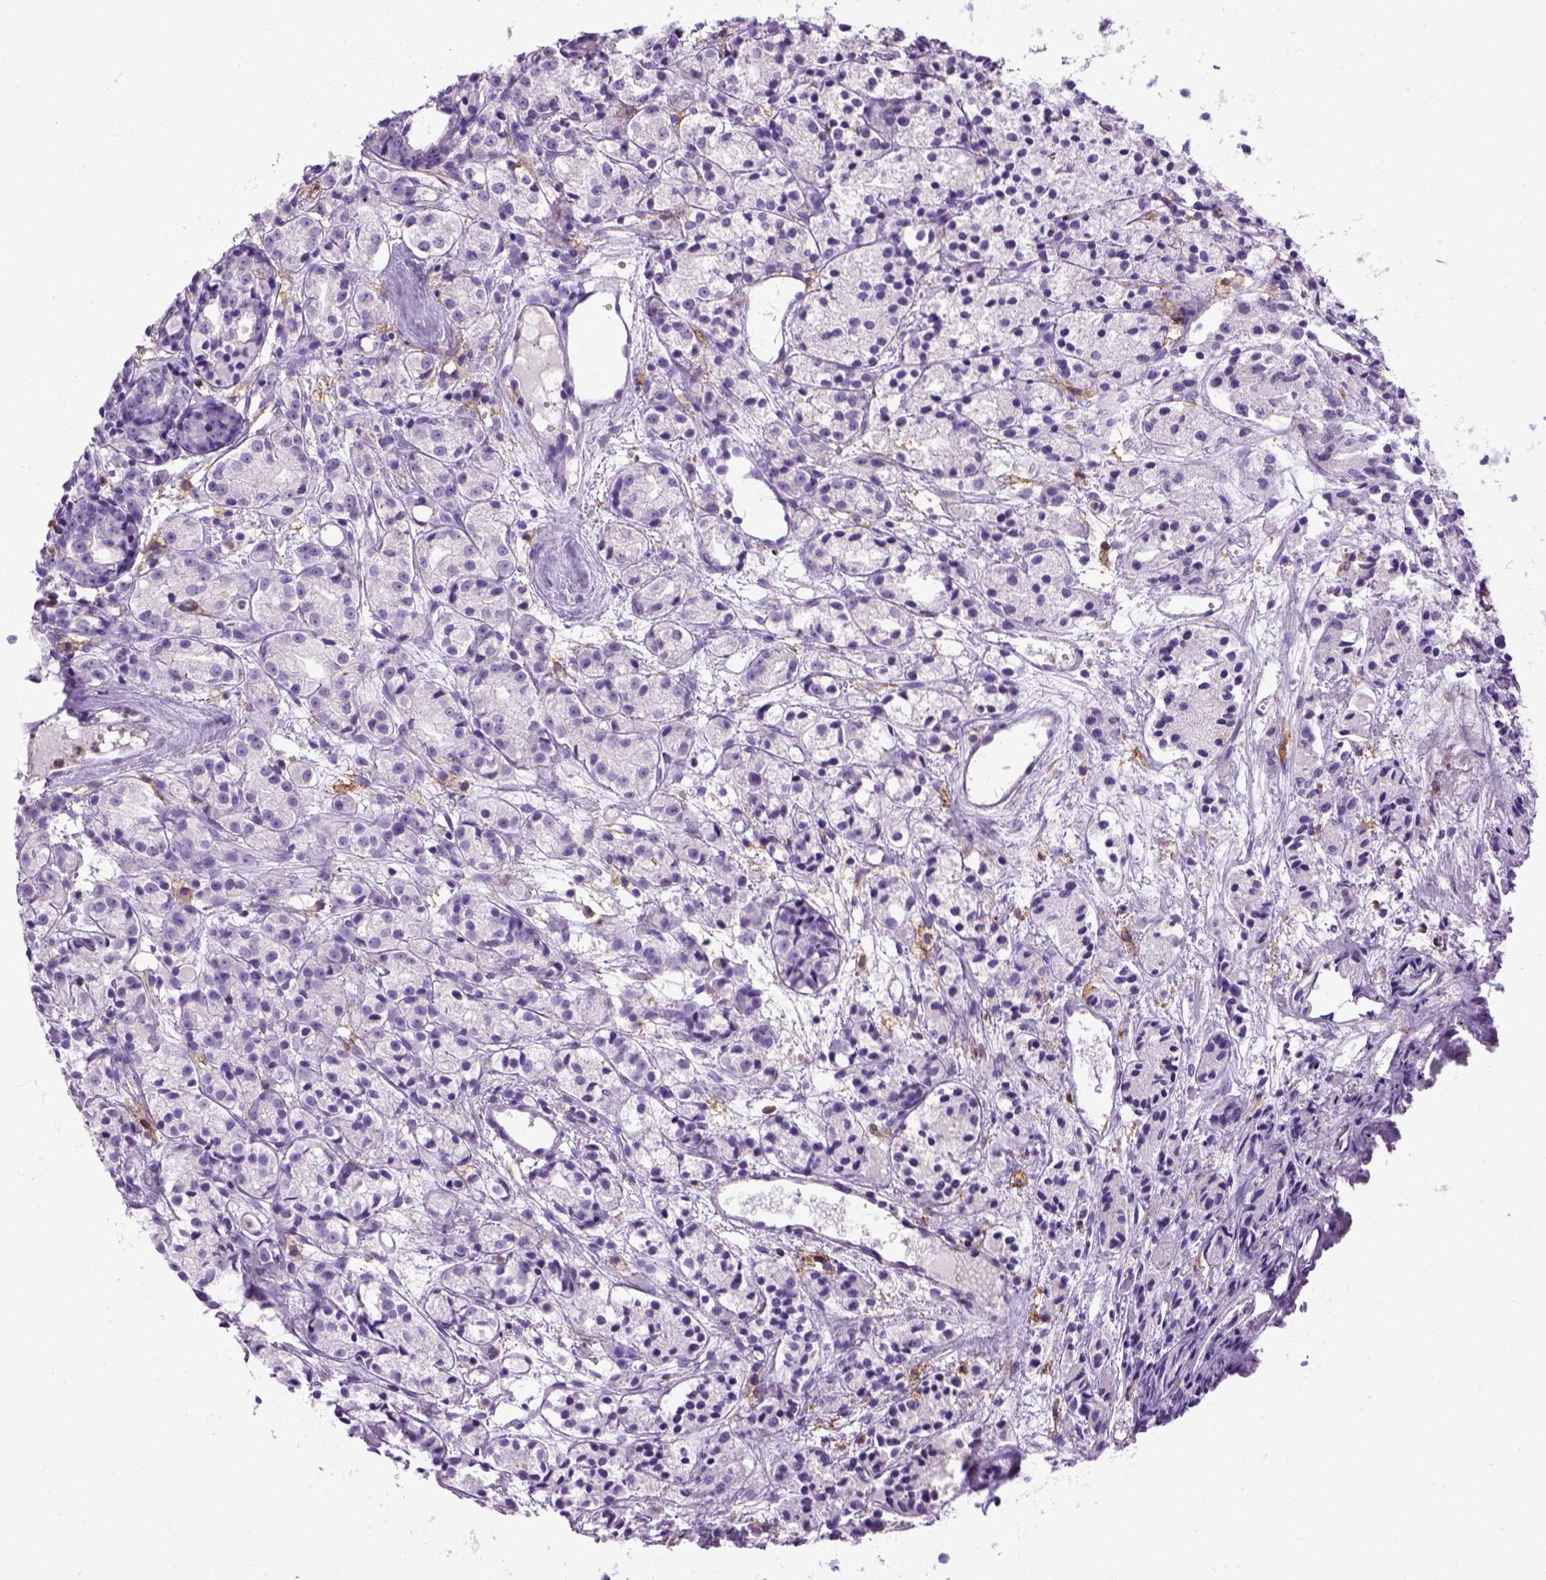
{"staining": {"intensity": "negative", "quantity": "none", "location": "none"}, "tissue": "prostate cancer", "cell_type": "Tumor cells", "image_type": "cancer", "snomed": [{"axis": "morphology", "description": "Adenocarcinoma, Medium grade"}, {"axis": "topography", "description": "Prostate"}], "caption": "DAB (3,3'-diaminobenzidine) immunohistochemical staining of prostate adenocarcinoma (medium-grade) exhibits no significant staining in tumor cells.", "gene": "ITGAX", "patient": {"sex": "male", "age": 74}}